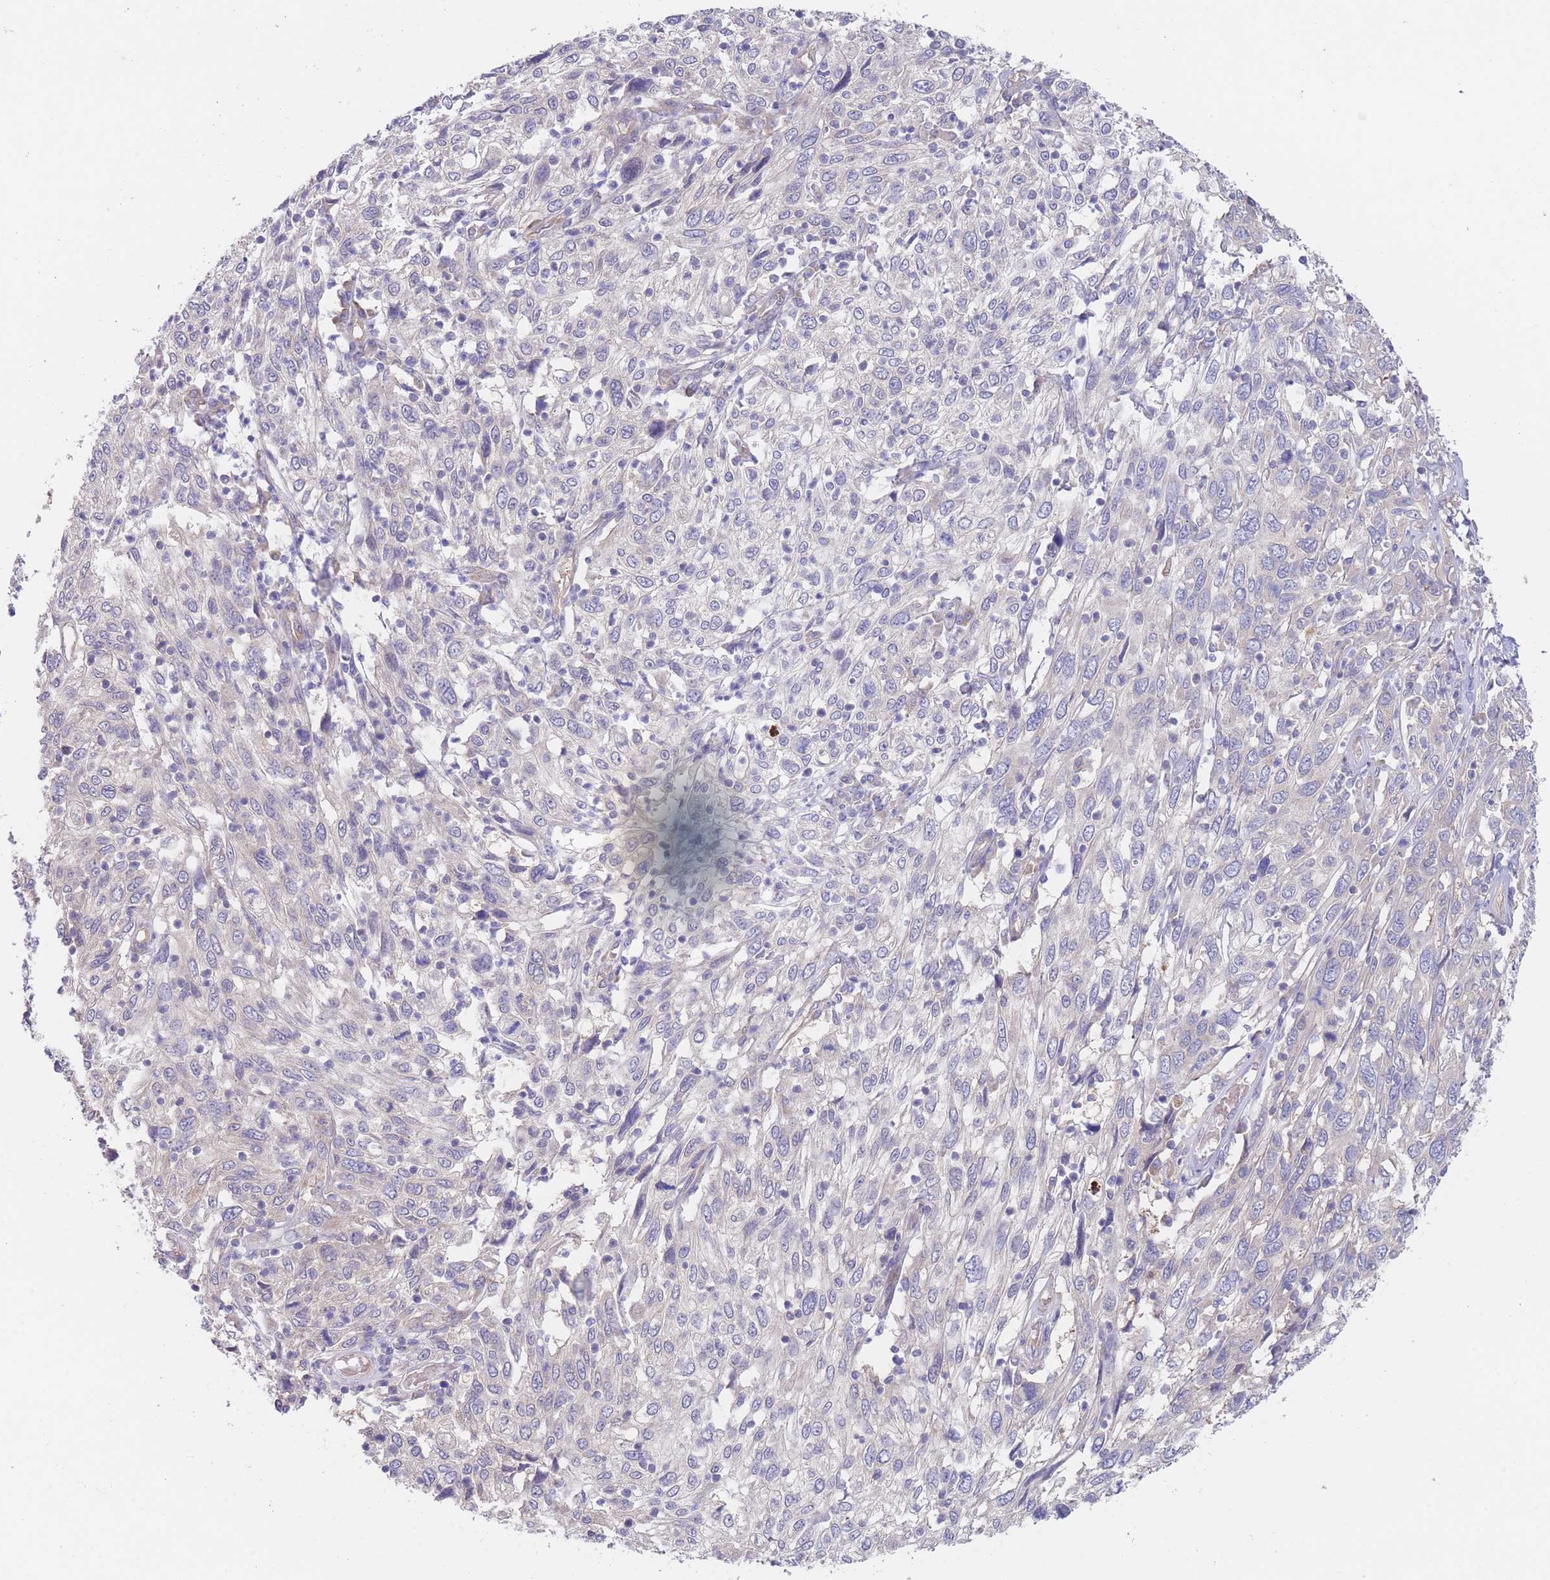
{"staining": {"intensity": "weak", "quantity": "<25%", "location": "cytoplasmic/membranous"}, "tissue": "cervical cancer", "cell_type": "Tumor cells", "image_type": "cancer", "snomed": [{"axis": "morphology", "description": "Squamous cell carcinoma, NOS"}, {"axis": "topography", "description": "Cervix"}], "caption": "Histopathology image shows no protein expression in tumor cells of cervical squamous cell carcinoma tissue.", "gene": "ZNF281", "patient": {"sex": "female", "age": 46}}